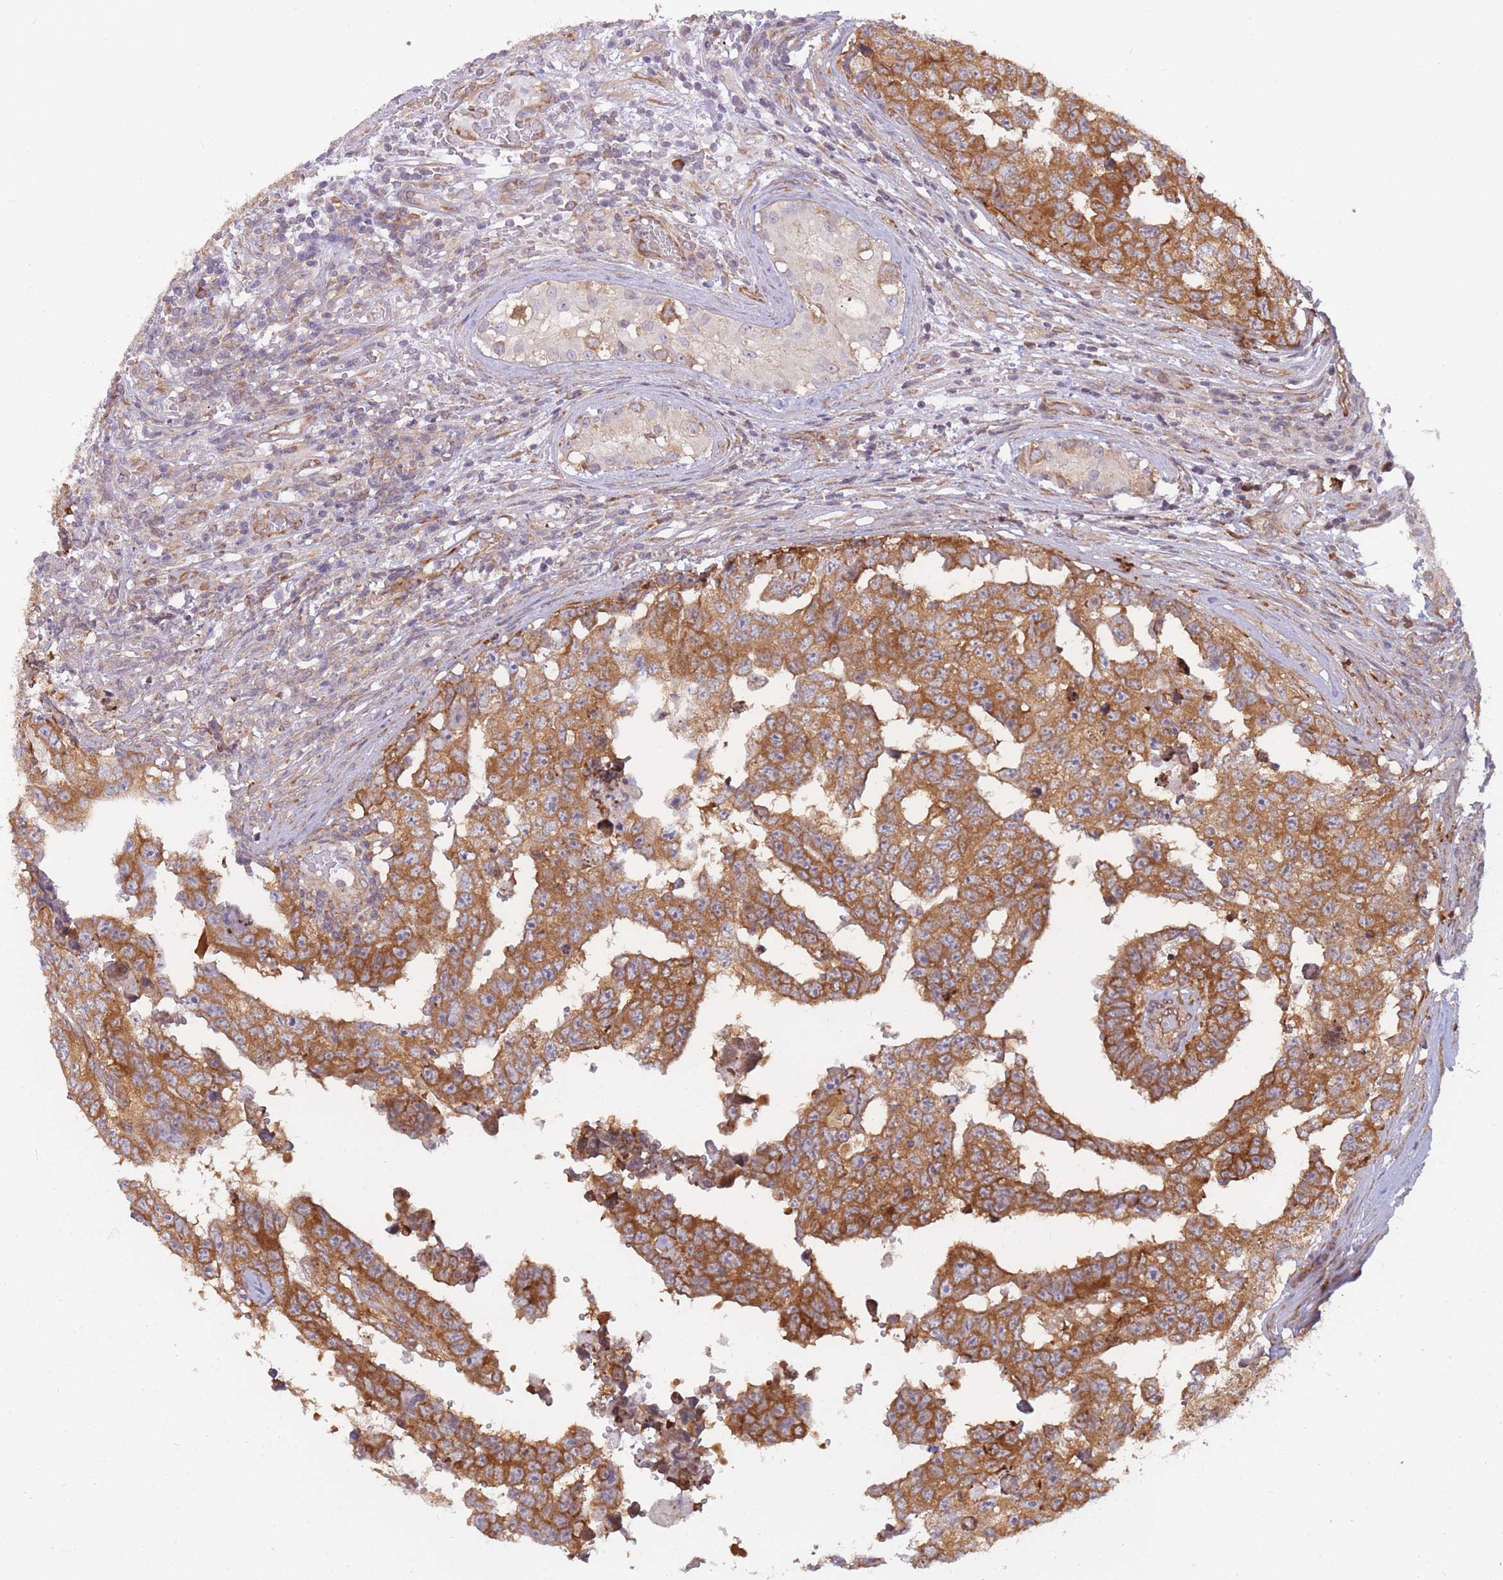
{"staining": {"intensity": "strong", "quantity": ">75%", "location": "cytoplasmic/membranous"}, "tissue": "testis cancer", "cell_type": "Tumor cells", "image_type": "cancer", "snomed": [{"axis": "morphology", "description": "Normal tissue, NOS"}, {"axis": "morphology", "description": "Carcinoma, Embryonal, NOS"}, {"axis": "topography", "description": "Testis"}, {"axis": "topography", "description": "Epididymis"}], "caption": "Immunohistochemistry micrograph of embryonal carcinoma (testis) stained for a protein (brown), which exhibits high levels of strong cytoplasmic/membranous staining in approximately >75% of tumor cells.", "gene": "CCDC124", "patient": {"sex": "male", "age": 25}}